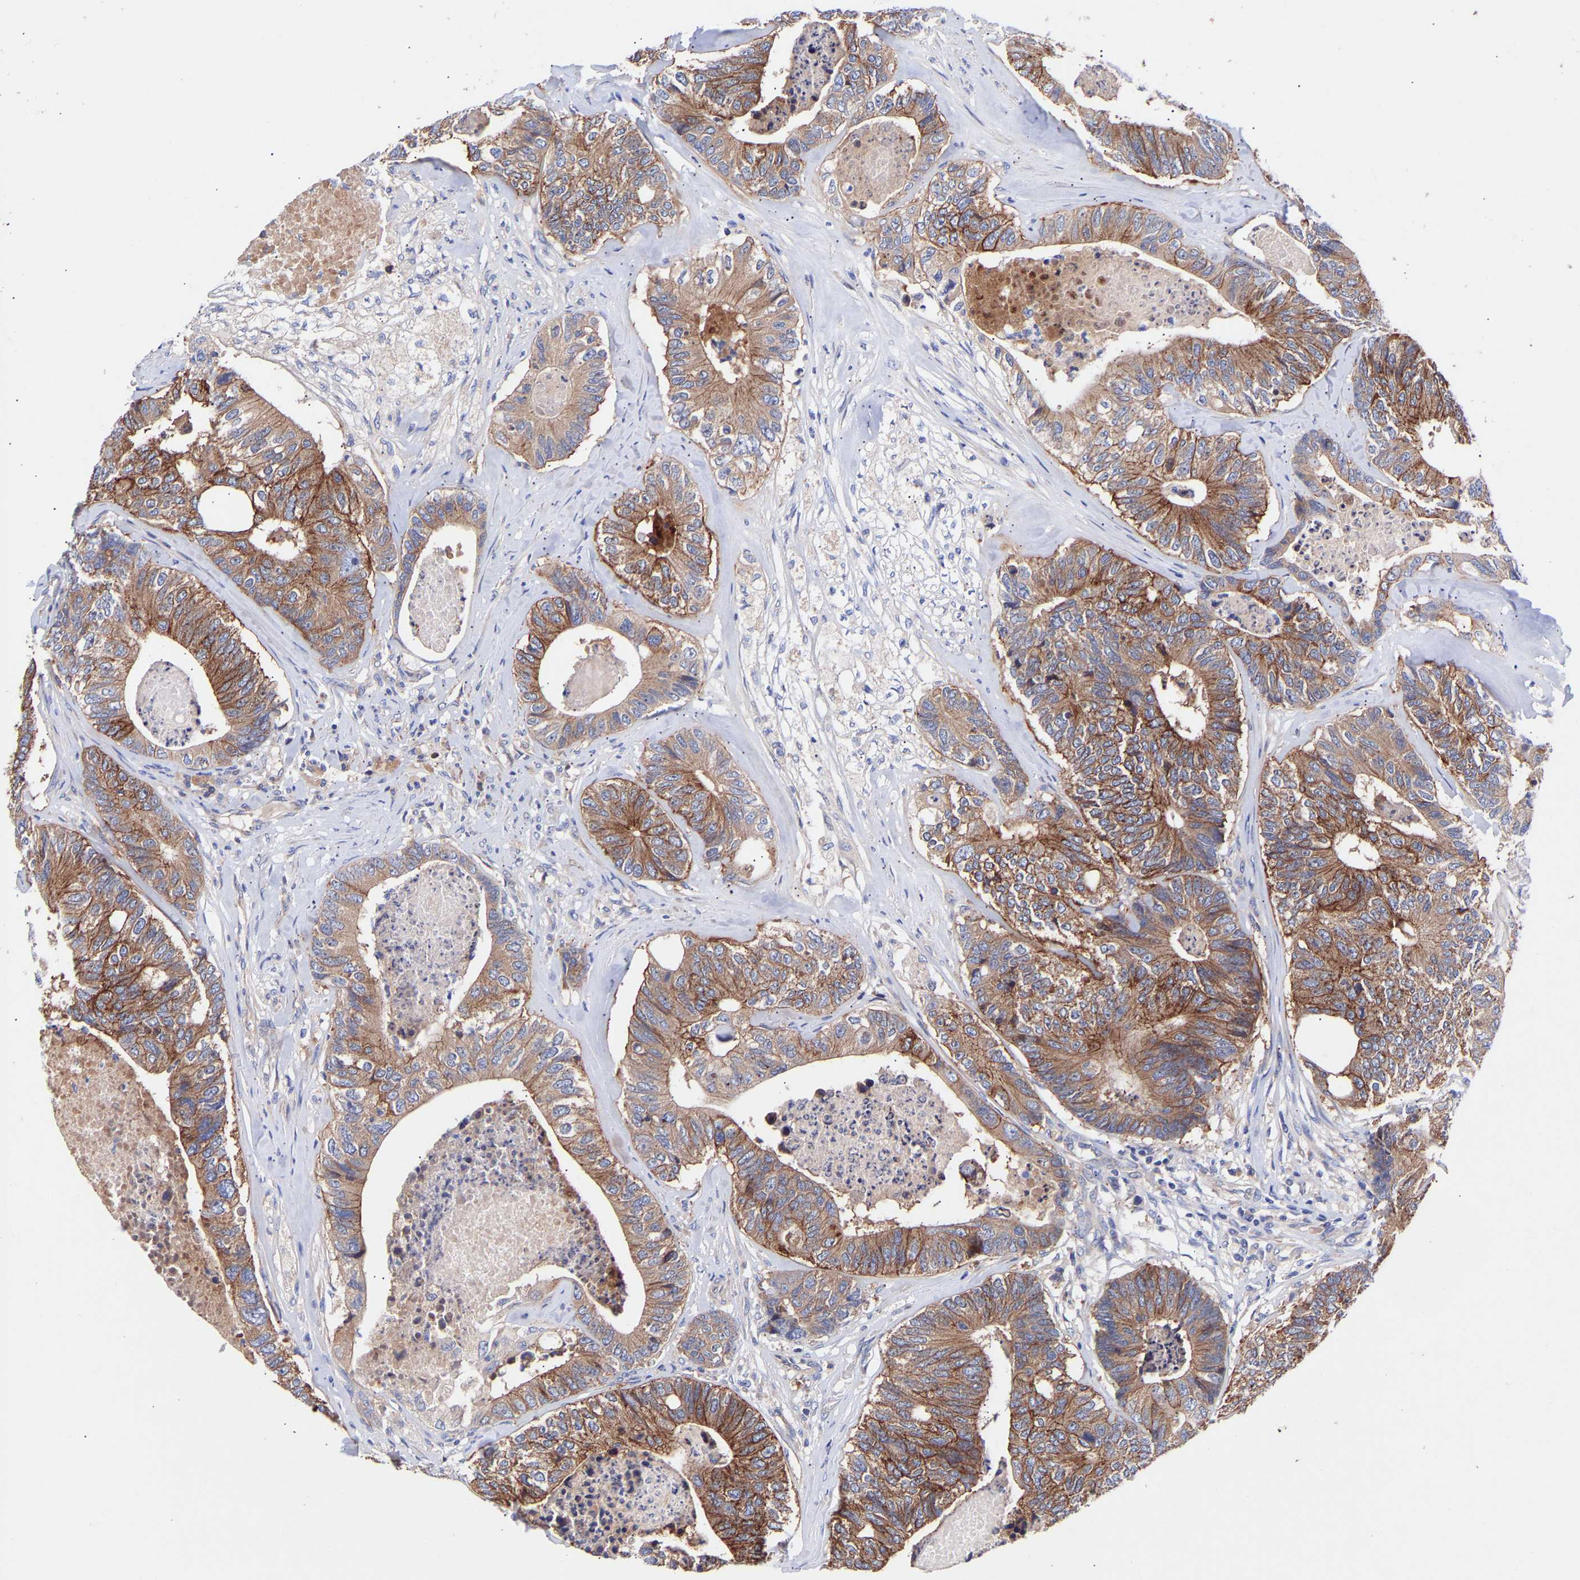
{"staining": {"intensity": "strong", "quantity": ">75%", "location": "cytoplasmic/membranous"}, "tissue": "colorectal cancer", "cell_type": "Tumor cells", "image_type": "cancer", "snomed": [{"axis": "morphology", "description": "Adenocarcinoma, NOS"}, {"axis": "topography", "description": "Colon"}], "caption": "Approximately >75% of tumor cells in human colorectal cancer reveal strong cytoplasmic/membranous protein staining as visualized by brown immunohistochemical staining.", "gene": "AIMP2", "patient": {"sex": "female", "age": 67}}